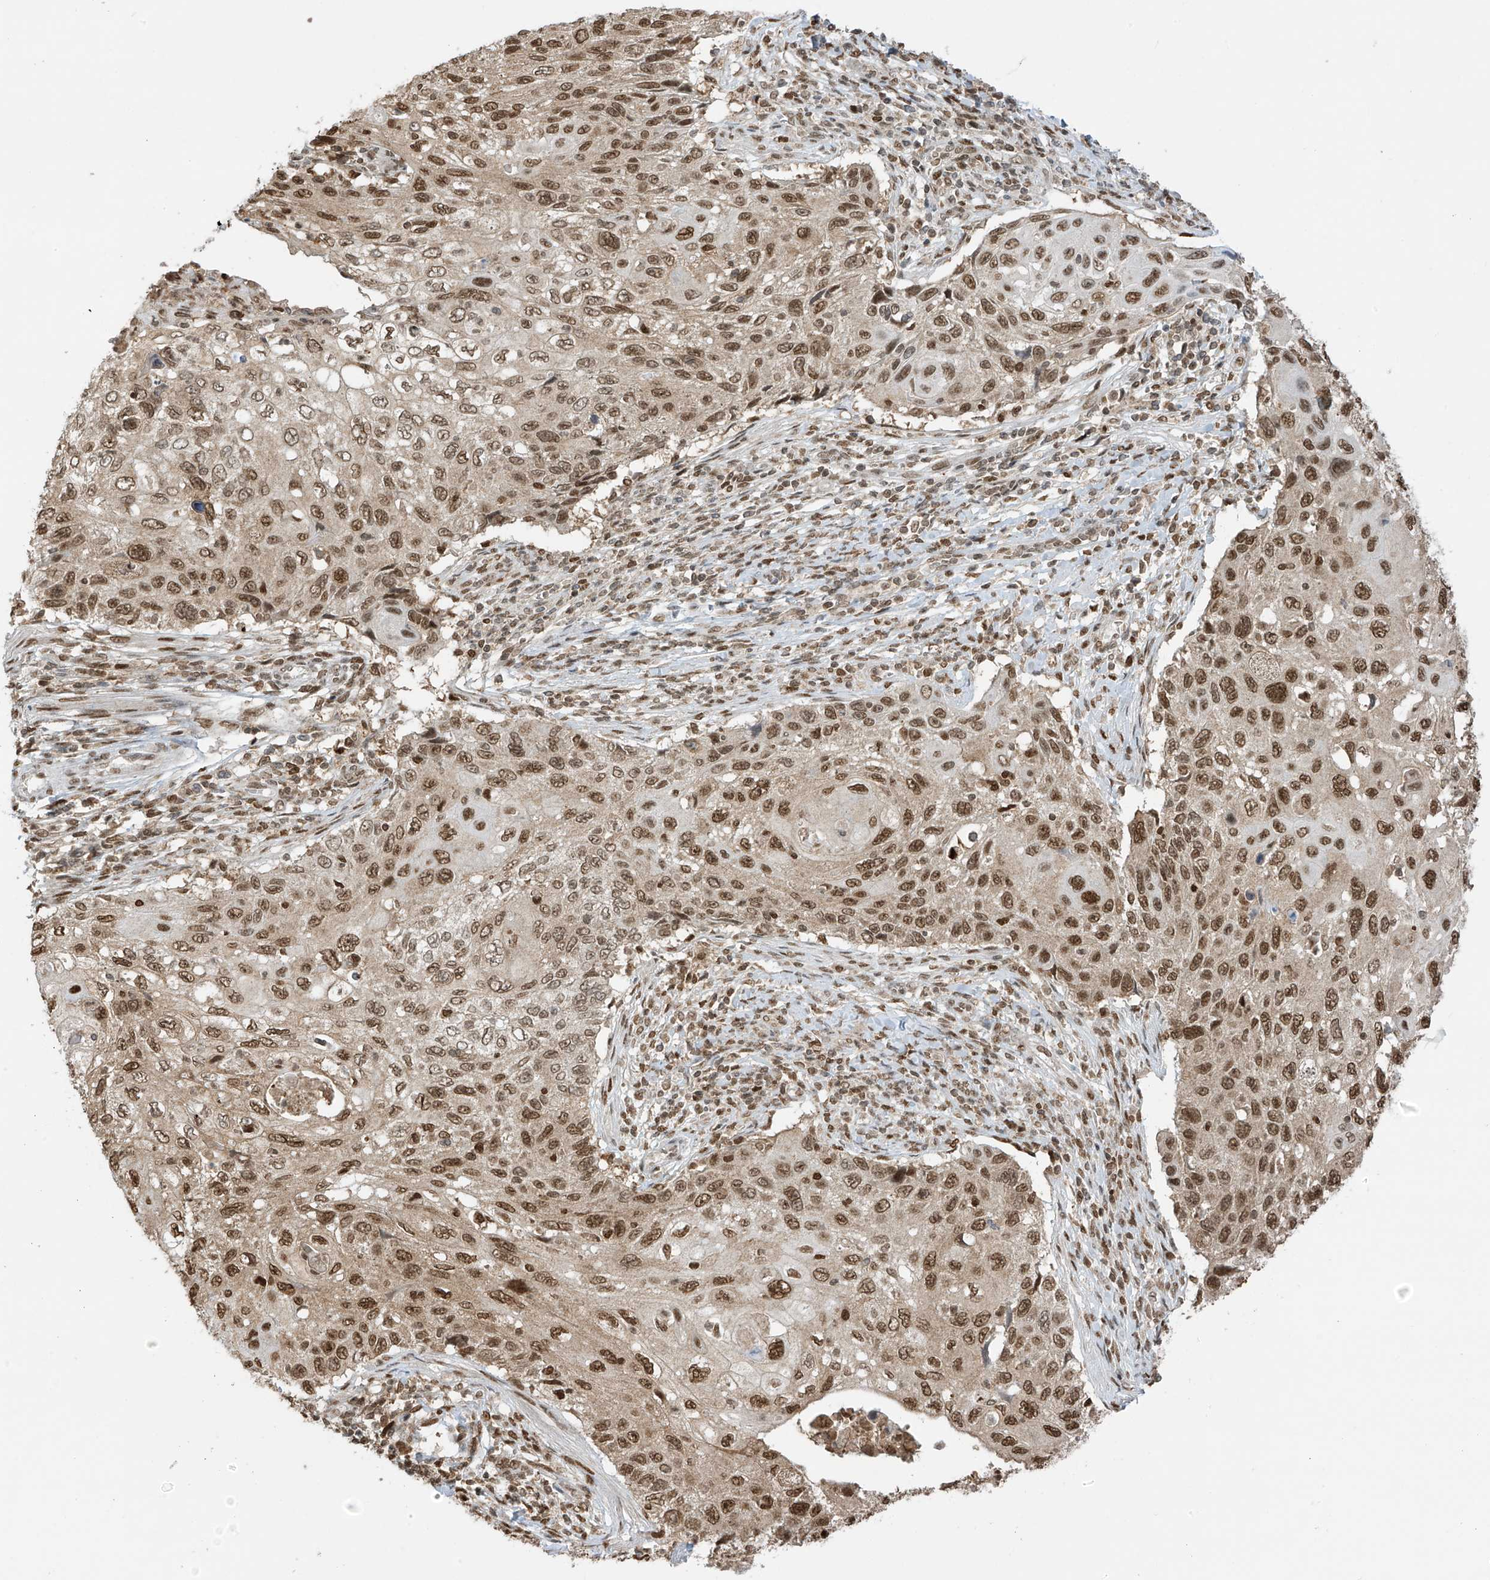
{"staining": {"intensity": "moderate", "quantity": ">75%", "location": "nuclear"}, "tissue": "cervical cancer", "cell_type": "Tumor cells", "image_type": "cancer", "snomed": [{"axis": "morphology", "description": "Squamous cell carcinoma, NOS"}, {"axis": "topography", "description": "Cervix"}], "caption": "Squamous cell carcinoma (cervical) stained with a brown dye reveals moderate nuclear positive staining in approximately >75% of tumor cells.", "gene": "KPNB1", "patient": {"sex": "female", "age": 70}}